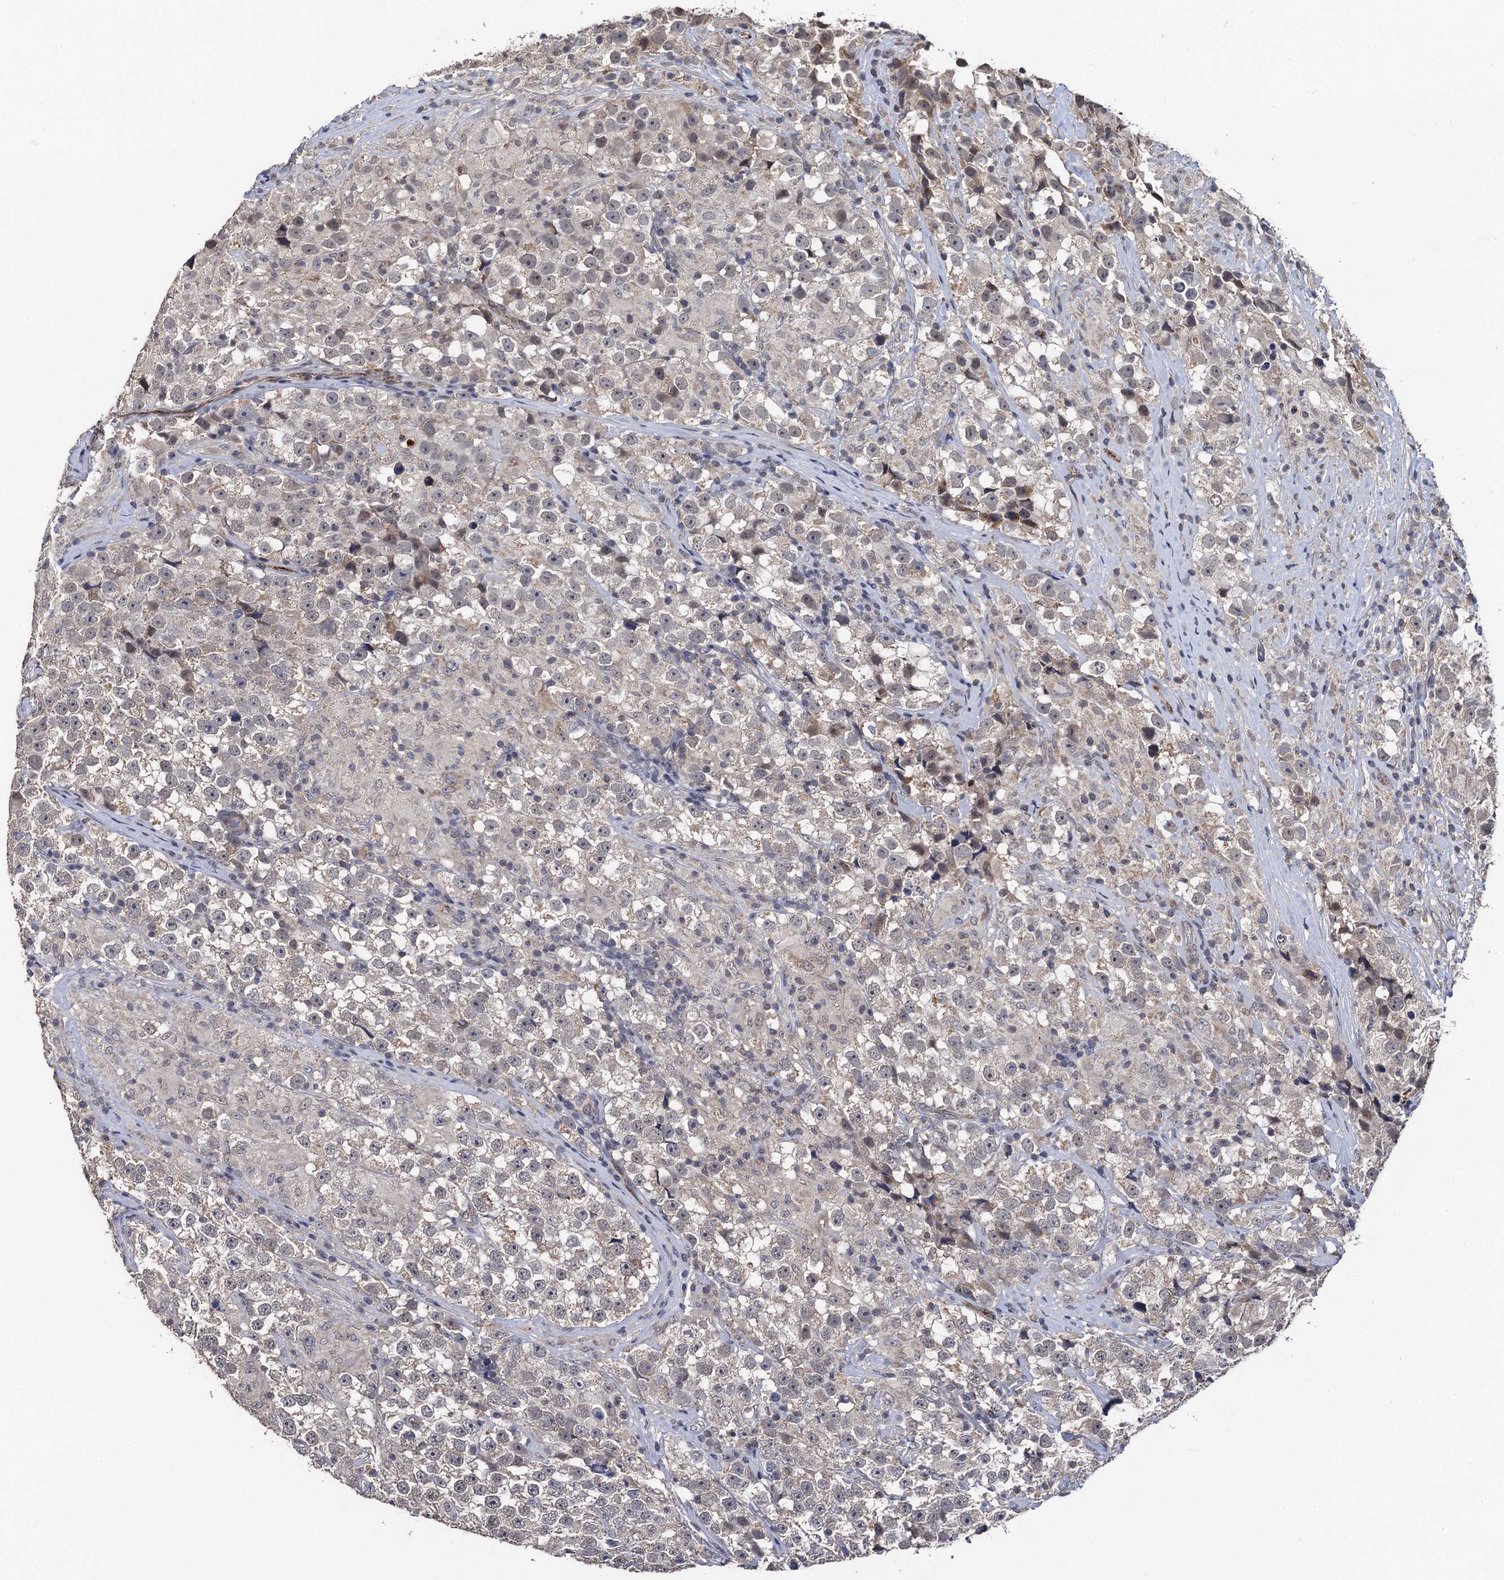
{"staining": {"intensity": "negative", "quantity": "none", "location": "none"}, "tissue": "testis cancer", "cell_type": "Tumor cells", "image_type": "cancer", "snomed": [{"axis": "morphology", "description": "Seminoma, NOS"}, {"axis": "topography", "description": "Testis"}], "caption": "Immunohistochemical staining of human testis seminoma exhibits no significant expression in tumor cells.", "gene": "PPTC7", "patient": {"sex": "male", "age": 46}}